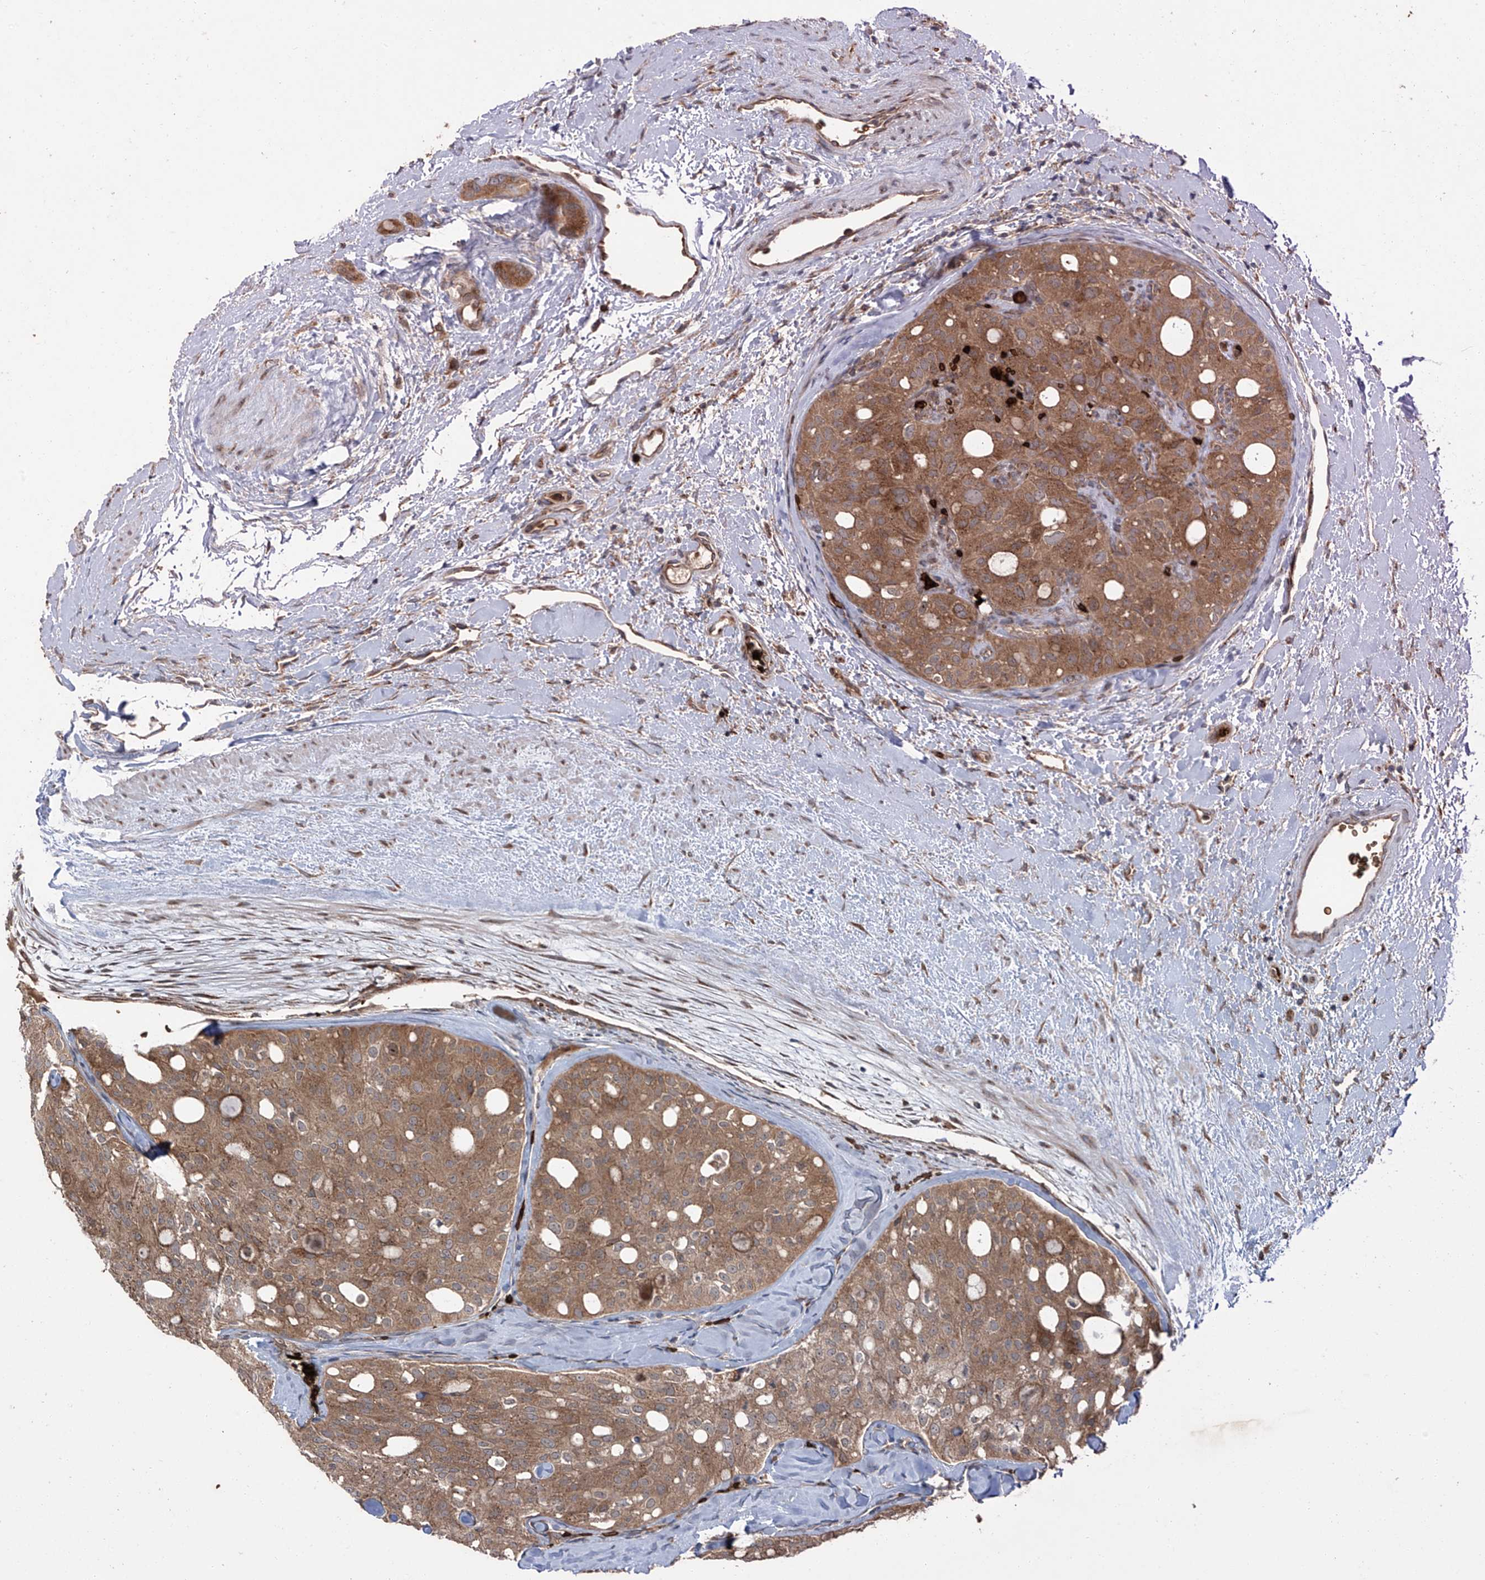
{"staining": {"intensity": "moderate", "quantity": ">75%", "location": "cytoplasmic/membranous"}, "tissue": "thyroid cancer", "cell_type": "Tumor cells", "image_type": "cancer", "snomed": [{"axis": "morphology", "description": "Follicular adenoma carcinoma, NOS"}, {"axis": "topography", "description": "Thyroid gland"}], "caption": "Moderate cytoplasmic/membranous expression is identified in about >75% of tumor cells in follicular adenoma carcinoma (thyroid).", "gene": "ZDHHC9", "patient": {"sex": "male", "age": 75}}